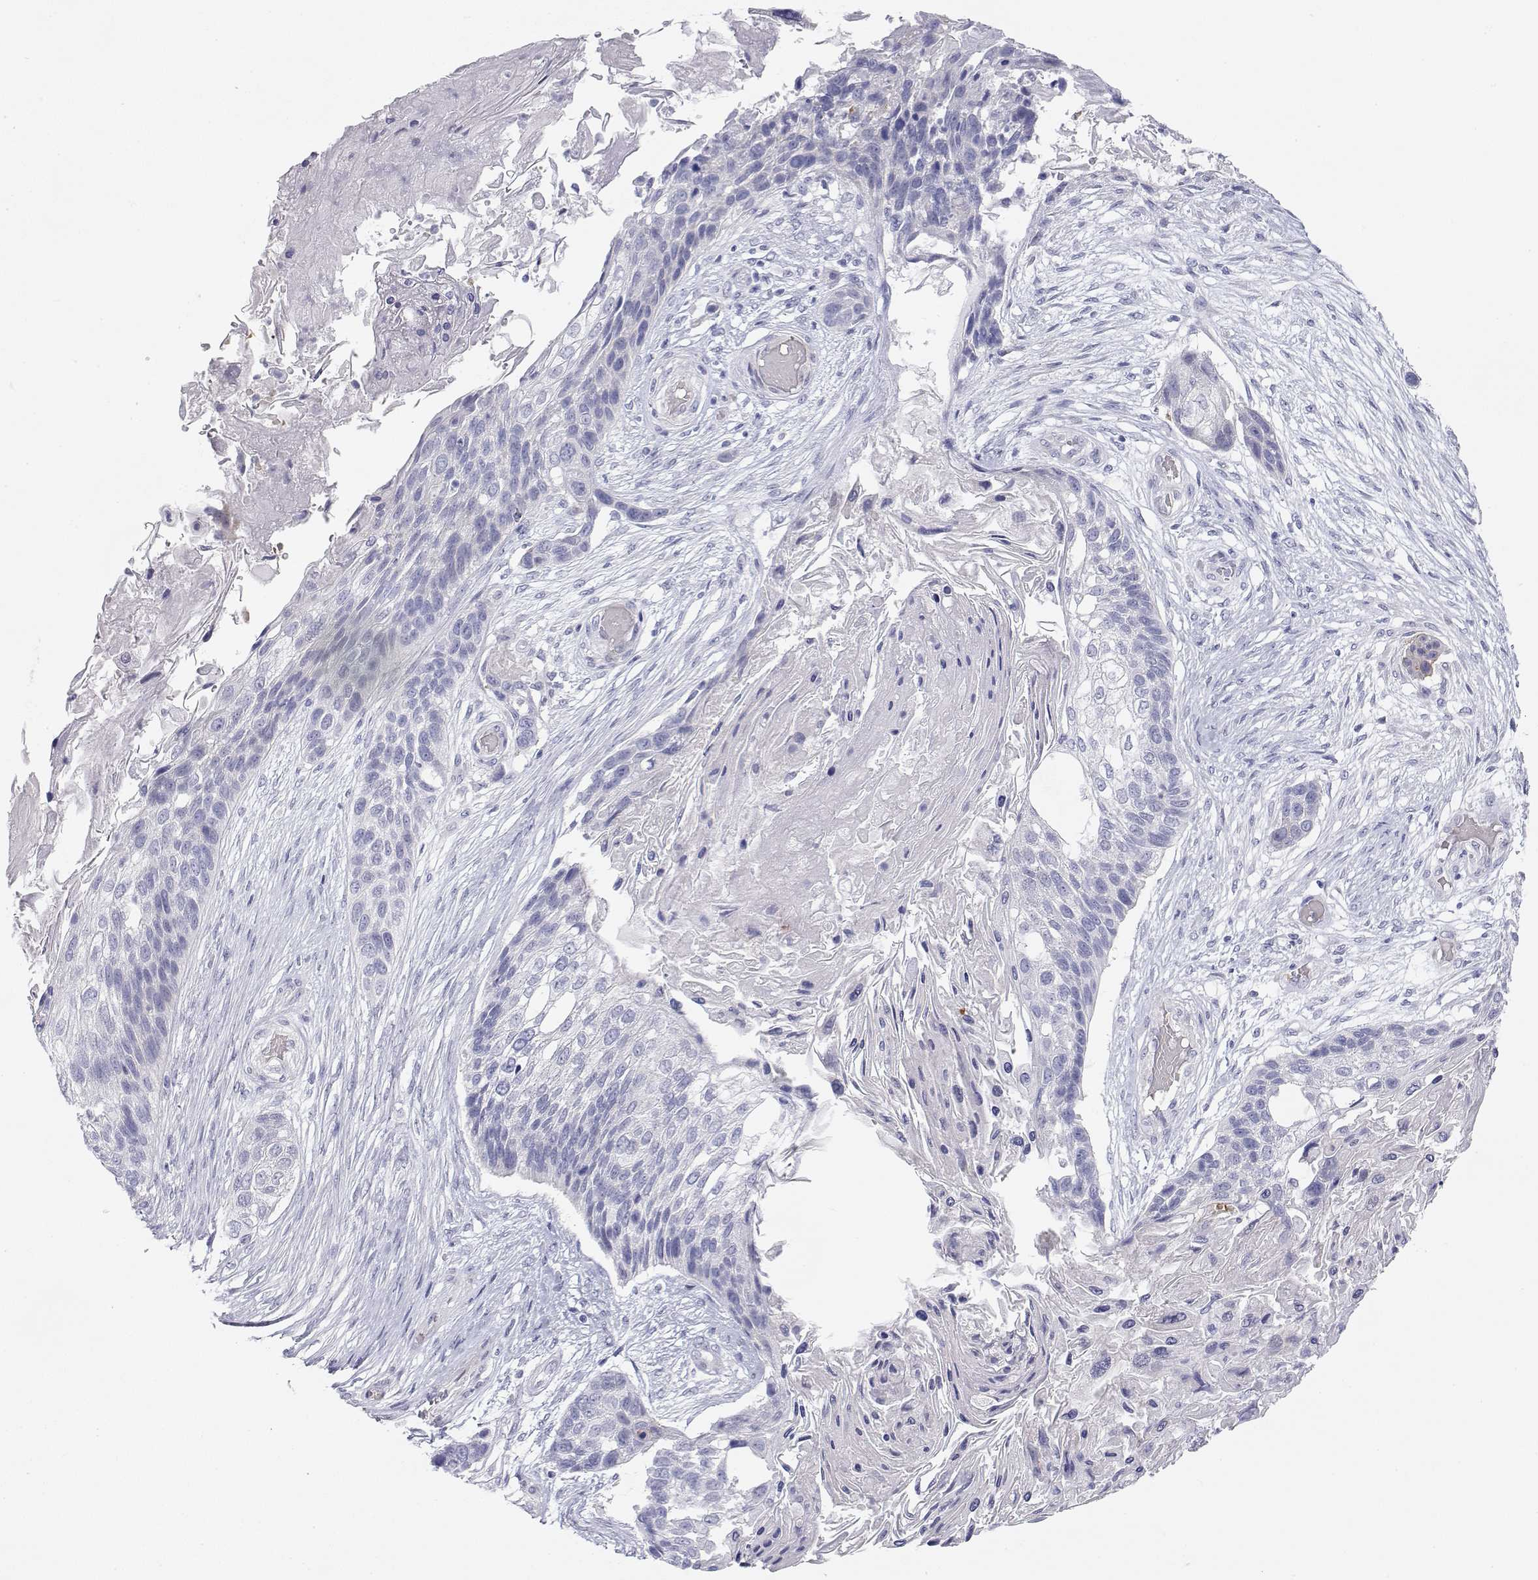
{"staining": {"intensity": "negative", "quantity": "none", "location": "none"}, "tissue": "lung cancer", "cell_type": "Tumor cells", "image_type": "cancer", "snomed": [{"axis": "morphology", "description": "Squamous cell carcinoma, NOS"}, {"axis": "topography", "description": "Lung"}], "caption": "Image shows no protein expression in tumor cells of lung cancer (squamous cell carcinoma) tissue.", "gene": "MISP", "patient": {"sex": "male", "age": 69}}